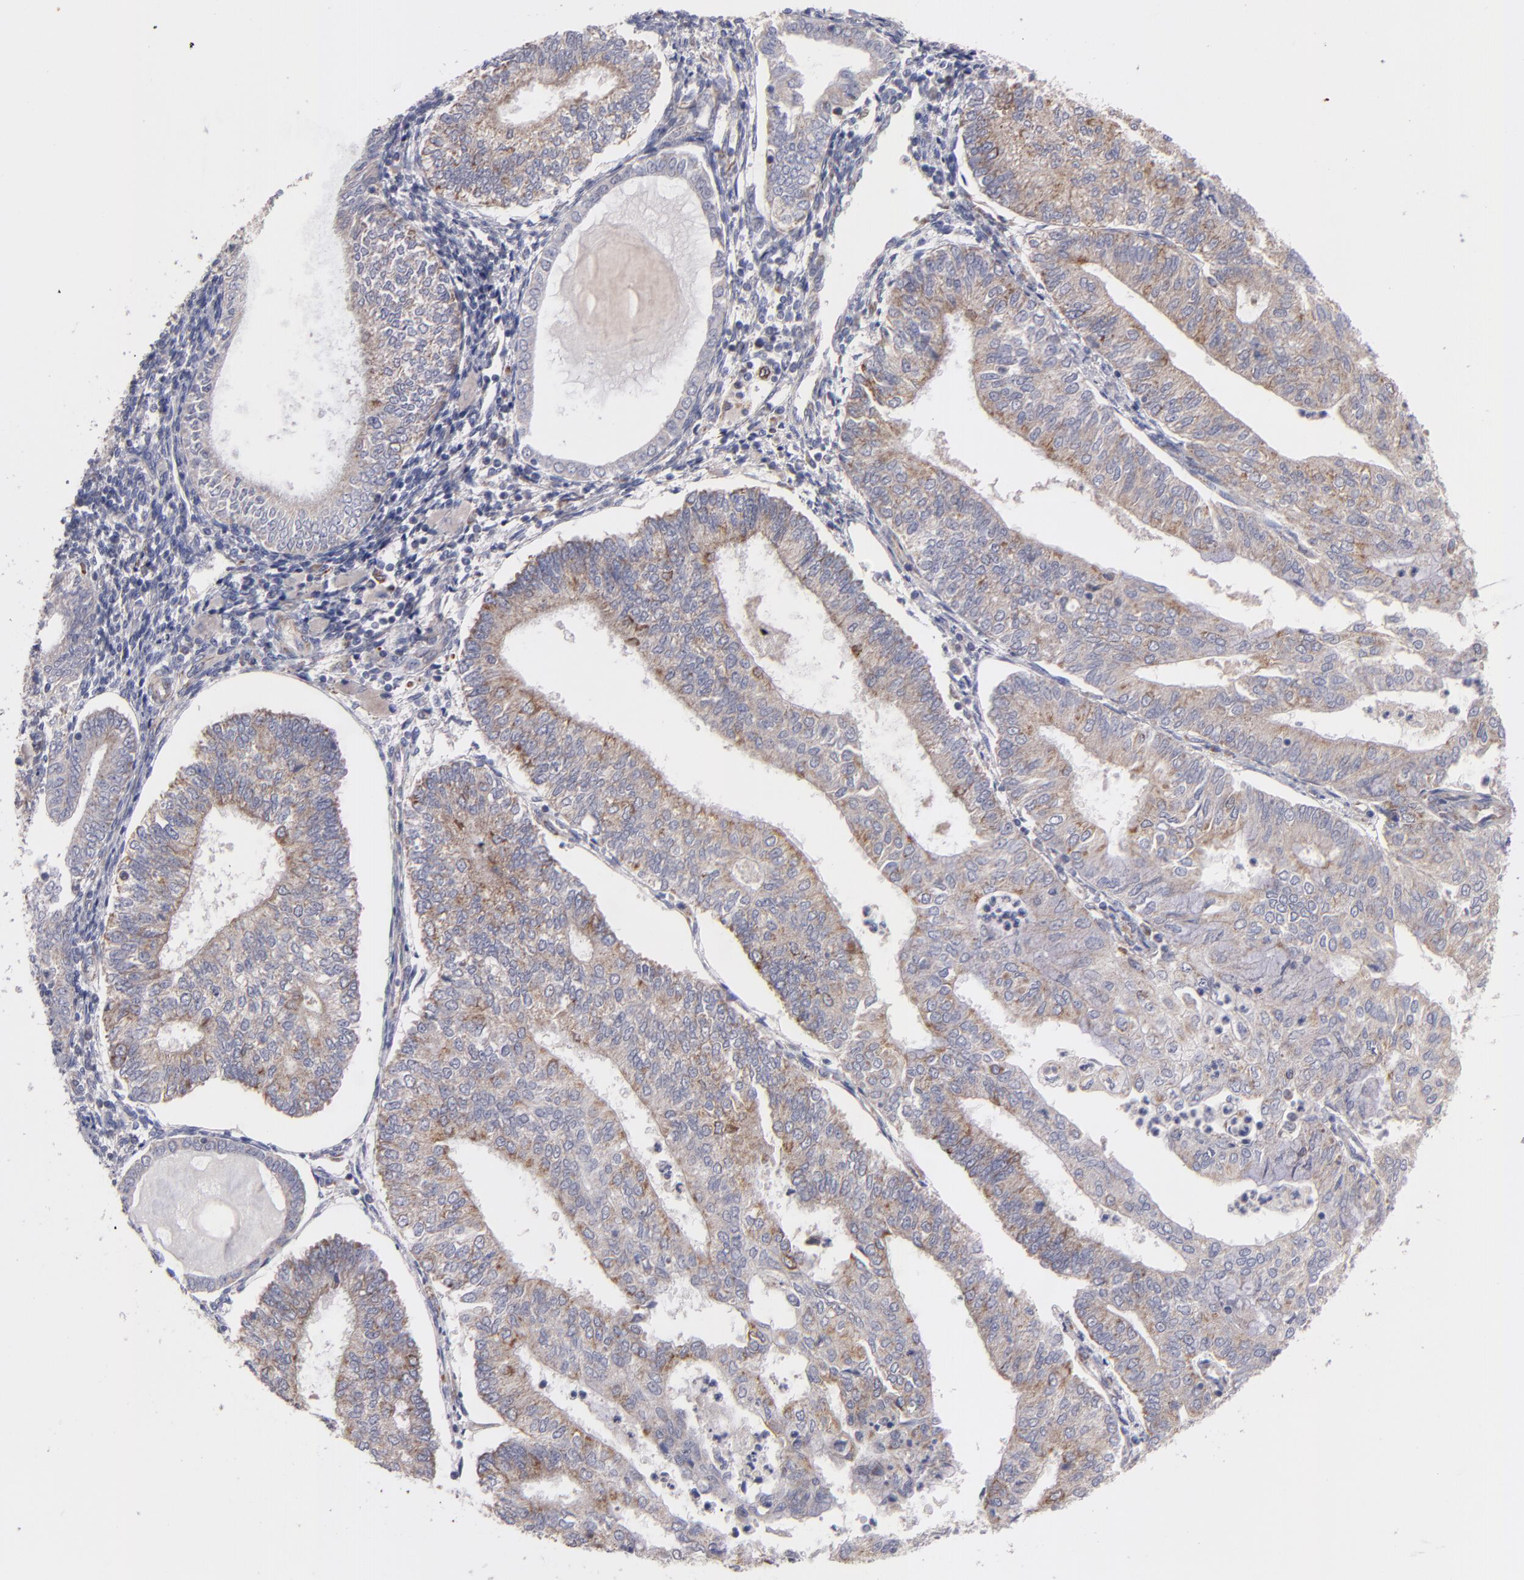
{"staining": {"intensity": "weak", "quantity": ">75%", "location": "cytoplasmic/membranous"}, "tissue": "endometrial cancer", "cell_type": "Tumor cells", "image_type": "cancer", "snomed": [{"axis": "morphology", "description": "Adenocarcinoma, NOS"}, {"axis": "topography", "description": "Endometrium"}], "caption": "This histopathology image reveals endometrial cancer stained with immunohistochemistry (IHC) to label a protein in brown. The cytoplasmic/membranous of tumor cells show weak positivity for the protein. Nuclei are counter-stained blue.", "gene": "HCCS", "patient": {"sex": "female", "age": 59}}